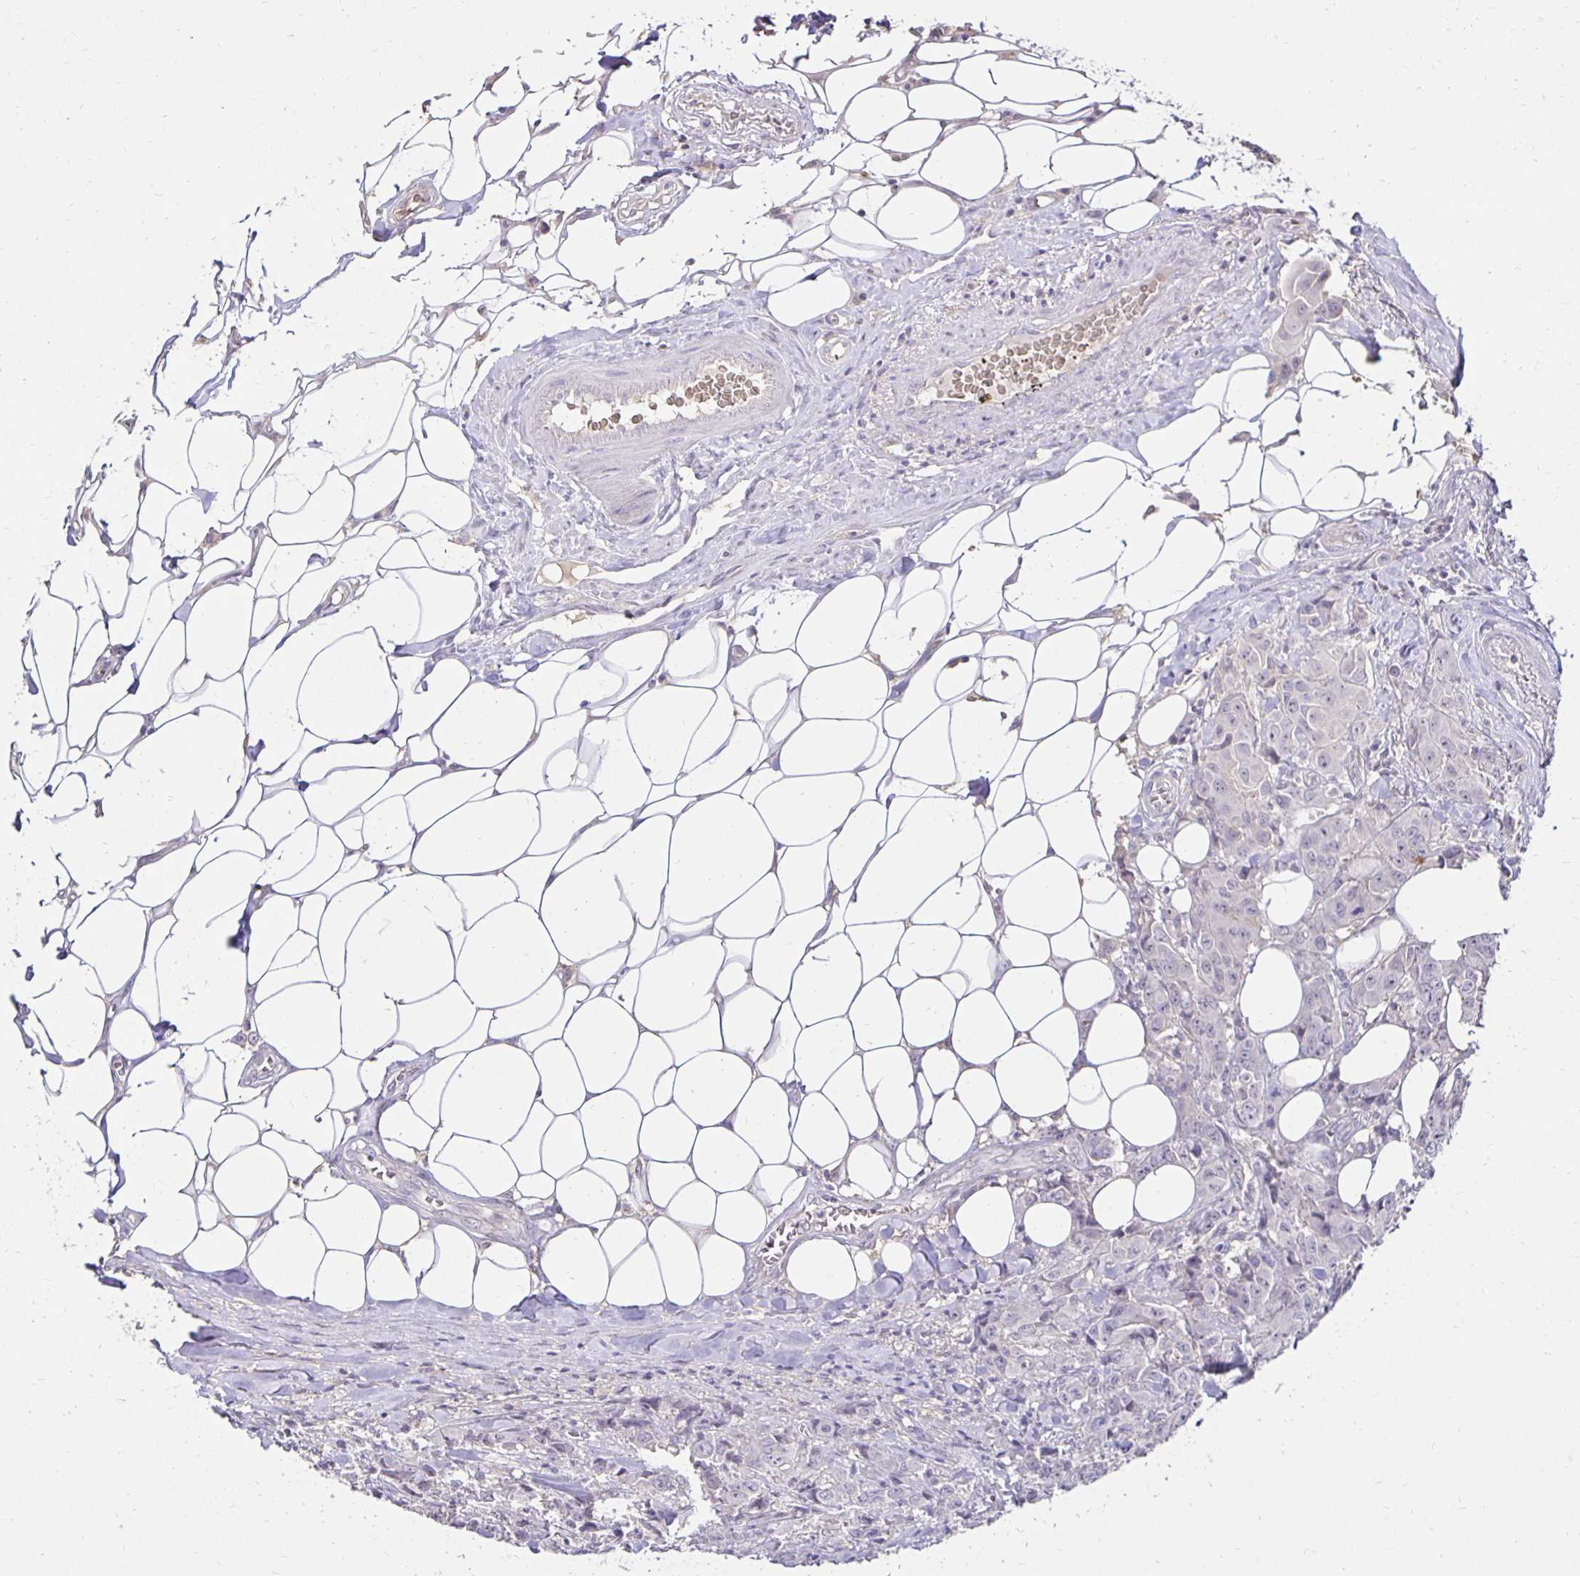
{"staining": {"intensity": "negative", "quantity": "none", "location": "none"}, "tissue": "breast cancer", "cell_type": "Tumor cells", "image_type": "cancer", "snomed": [{"axis": "morphology", "description": "Normal tissue, NOS"}, {"axis": "morphology", "description": "Duct carcinoma"}, {"axis": "topography", "description": "Breast"}], "caption": "IHC image of breast intraductal carcinoma stained for a protein (brown), which reveals no expression in tumor cells. The staining is performed using DAB (3,3'-diaminobenzidine) brown chromogen with nuclei counter-stained in using hematoxylin.", "gene": "PNPLA3", "patient": {"sex": "female", "age": 43}}